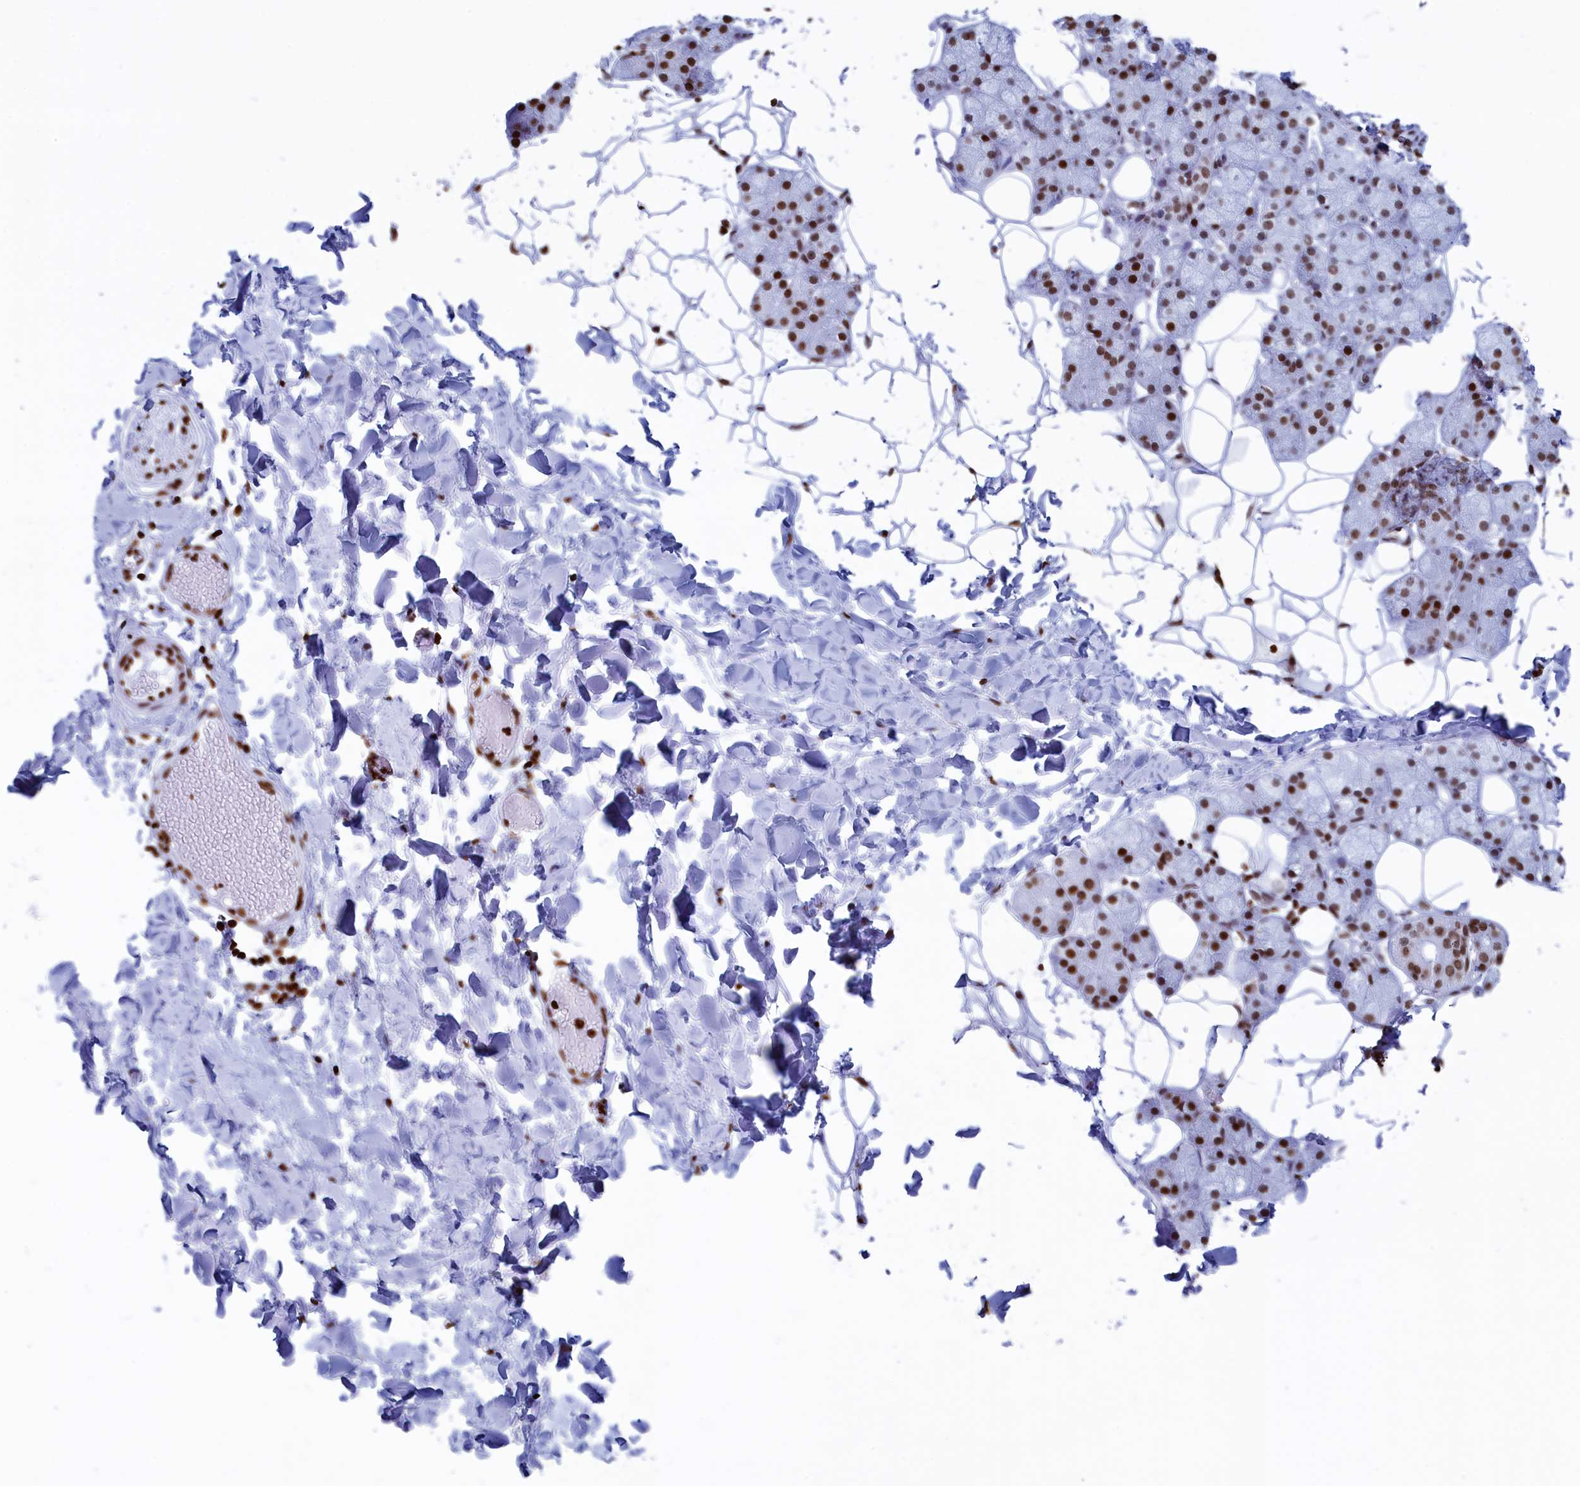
{"staining": {"intensity": "strong", "quantity": ">75%", "location": "nuclear"}, "tissue": "salivary gland", "cell_type": "Glandular cells", "image_type": "normal", "snomed": [{"axis": "morphology", "description": "Normal tissue, NOS"}, {"axis": "topography", "description": "Salivary gland"}], "caption": "Protein analysis of normal salivary gland demonstrates strong nuclear positivity in approximately >75% of glandular cells.", "gene": "APOBEC3A", "patient": {"sex": "female", "age": 33}}